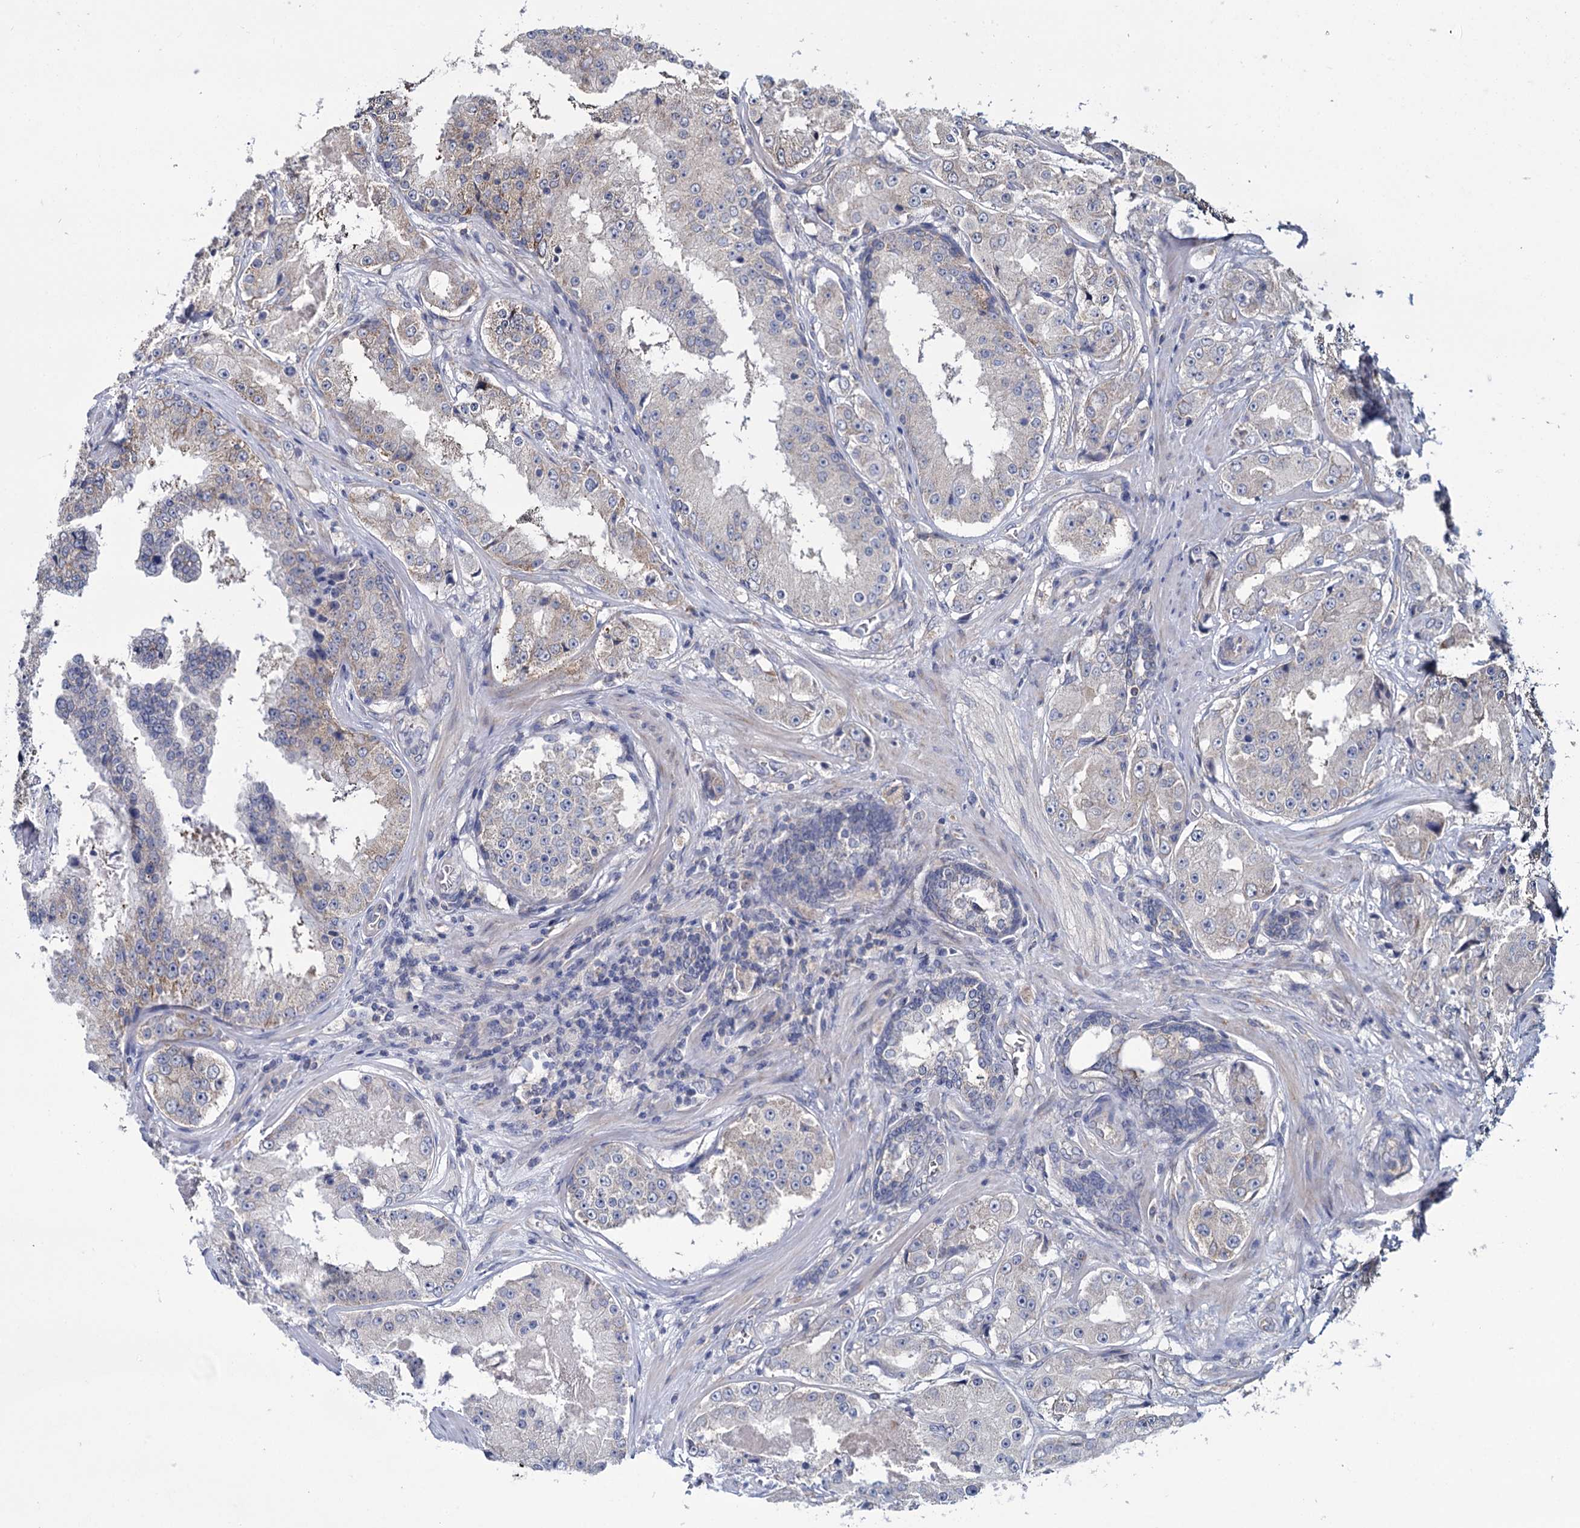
{"staining": {"intensity": "moderate", "quantity": "25%-75%", "location": "cytoplasmic/membranous"}, "tissue": "prostate cancer", "cell_type": "Tumor cells", "image_type": "cancer", "snomed": [{"axis": "morphology", "description": "Adenocarcinoma, High grade"}, {"axis": "topography", "description": "Prostate"}], "caption": "Prostate adenocarcinoma (high-grade) was stained to show a protein in brown. There is medium levels of moderate cytoplasmic/membranous positivity in about 25%-75% of tumor cells. (DAB (3,3'-diaminobenzidine) = brown stain, brightfield microscopy at high magnification).", "gene": "GSTM2", "patient": {"sex": "male", "age": 73}}